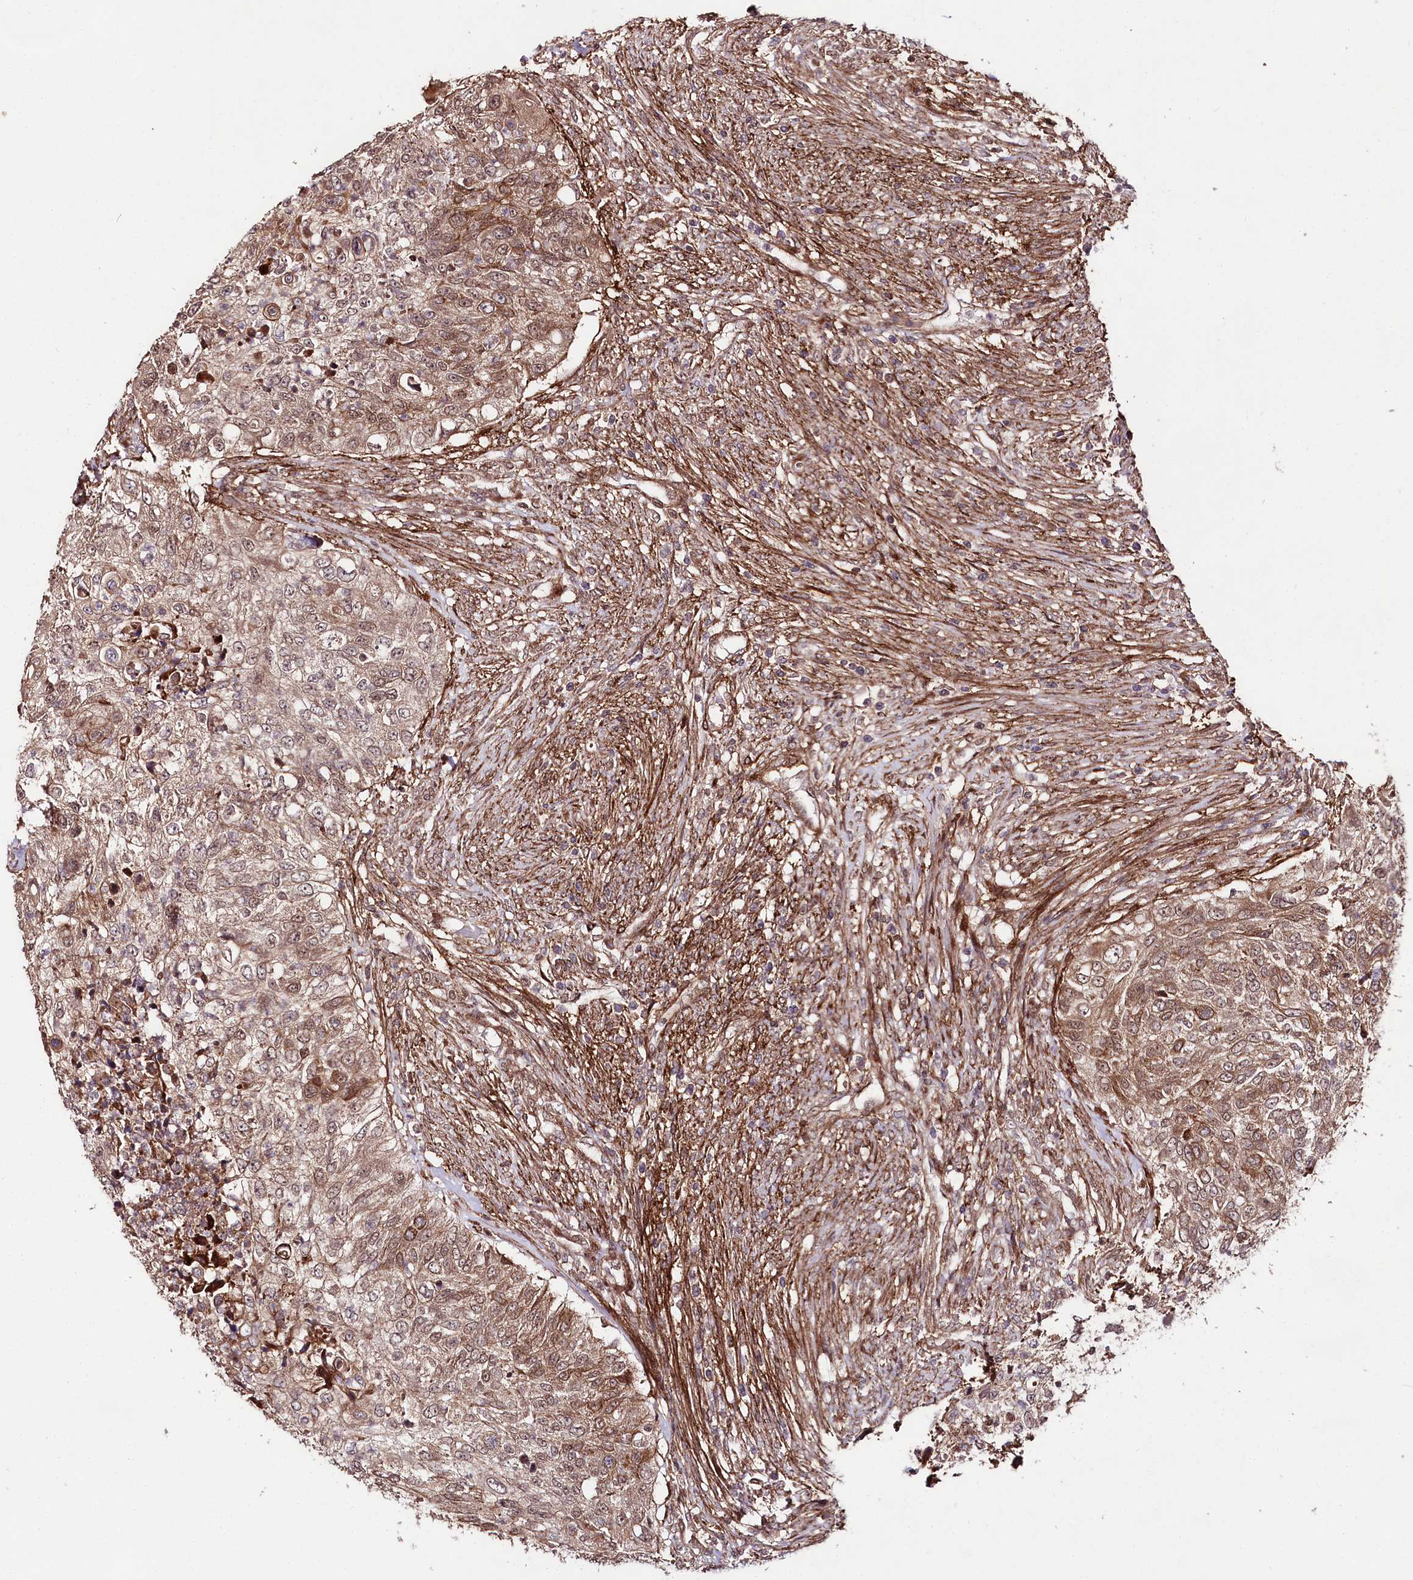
{"staining": {"intensity": "moderate", "quantity": "25%-75%", "location": "cytoplasmic/membranous"}, "tissue": "urothelial cancer", "cell_type": "Tumor cells", "image_type": "cancer", "snomed": [{"axis": "morphology", "description": "Urothelial carcinoma, High grade"}, {"axis": "topography", "description": "Urinary bladder"}], "caption": "High-power microscopy captured an IHC photomicrograph of urothelial cancer, revealing moderate cytoplasmic/membranous staining in approximately 25%-75% of tumor cells.", "gene": "PHLDB1", "patient": {"sex": "female", "age": 60}}